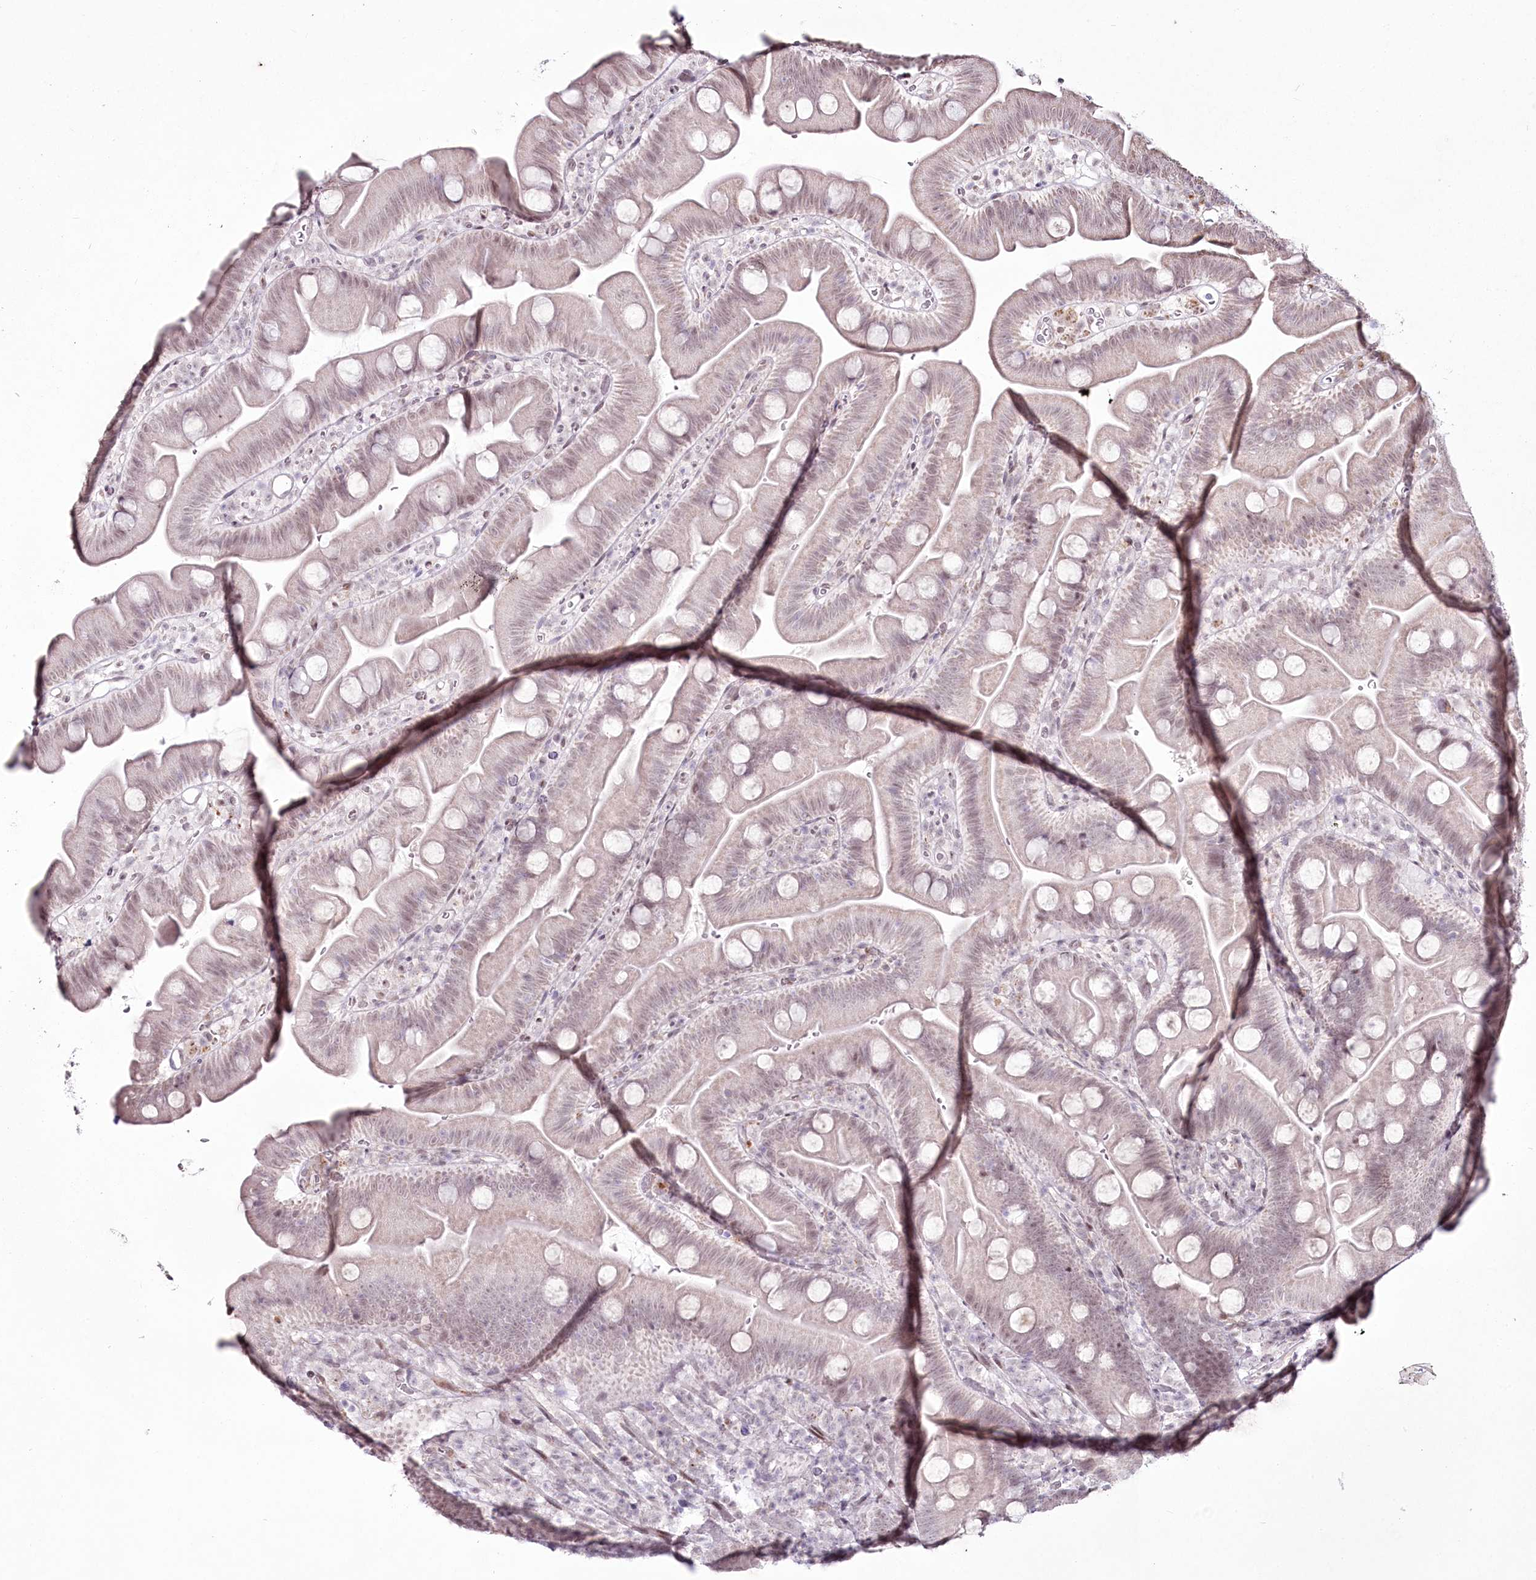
{"staining": {"intensity": "weak", "quantity": "<25%", "location": "nuclear"}, "tissue": "small intestine", "cell_type": "Glandular cells", "image_type": "normal", "snomed": [{"axis": "morphology", "description": "Normal tissue, NOS"}, {"axis": "topography", "description": "Small intestine"}], "caption": "Immunohistochemistry photomicrograph of unremarkable human small intestine stained for a protein (brown), which reveals no positivity in glandular cells. (Stains: DAB immunohistochemistry with hematoxylin counter stain, Microscopy: brightfield microscopy at high magnification).", "gene": "YBX3", "patient": {"sex": "female", "age": 68}}